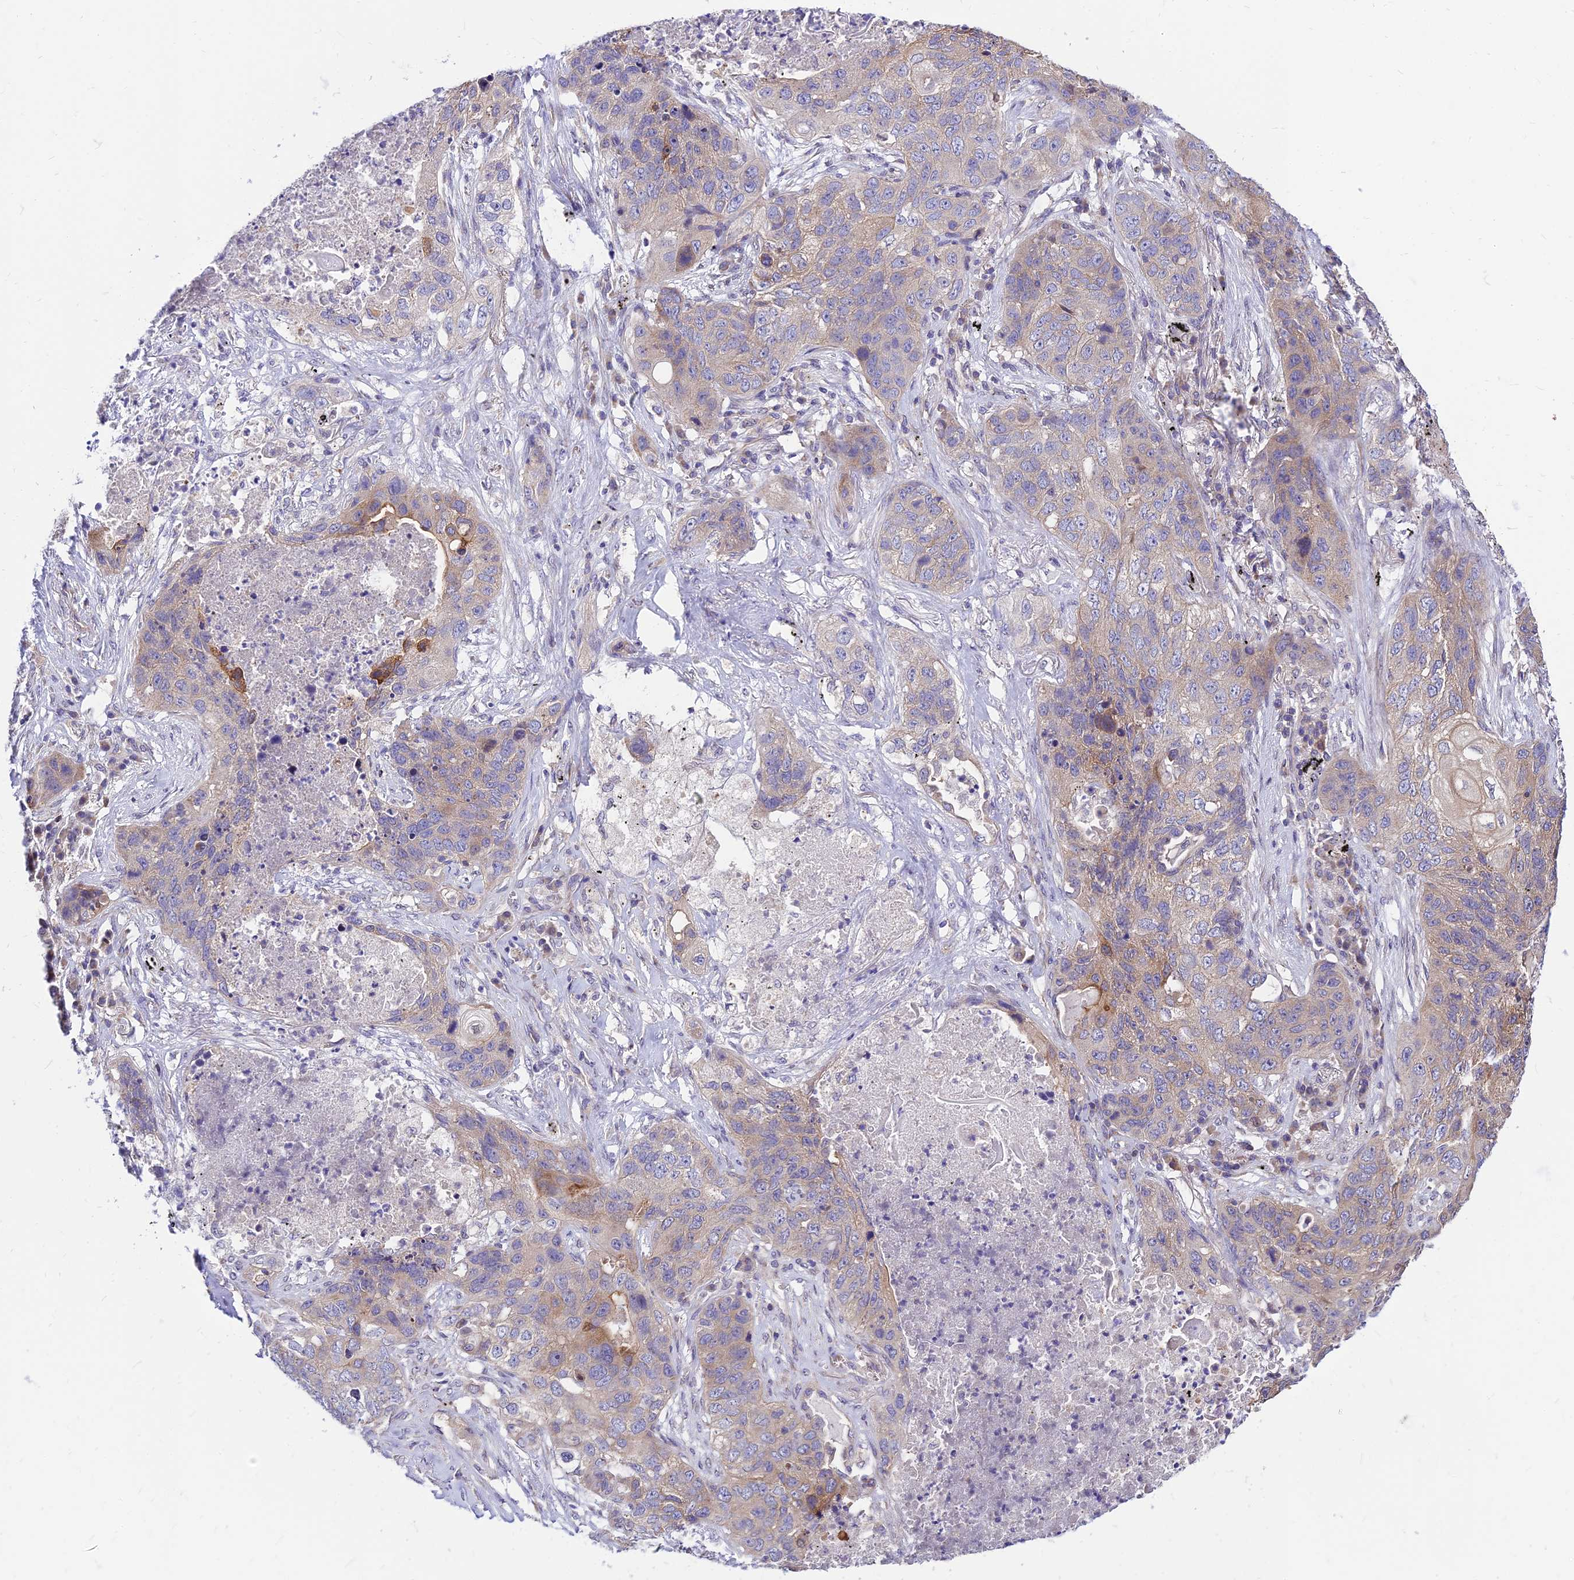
{"staining": {"intensity": "weak", "quantity": "<25%", "location": "cytoplasmic/membranous"}, "tissue": "lung cancer", "cell_type": "Tumor cells", "image_type": "cancer", "snomed": [{"axis": "morphology", "description": "Squamous cell carcinoma, NOS"}, {"axis": "topography", "description": "Lung"}], "caption": "Lung cancer was stained to show a protein in brown. There is no significant staining in tumor cells.", "gene": "C6orf132", "patient": {"sex": "female", "age": 63}}